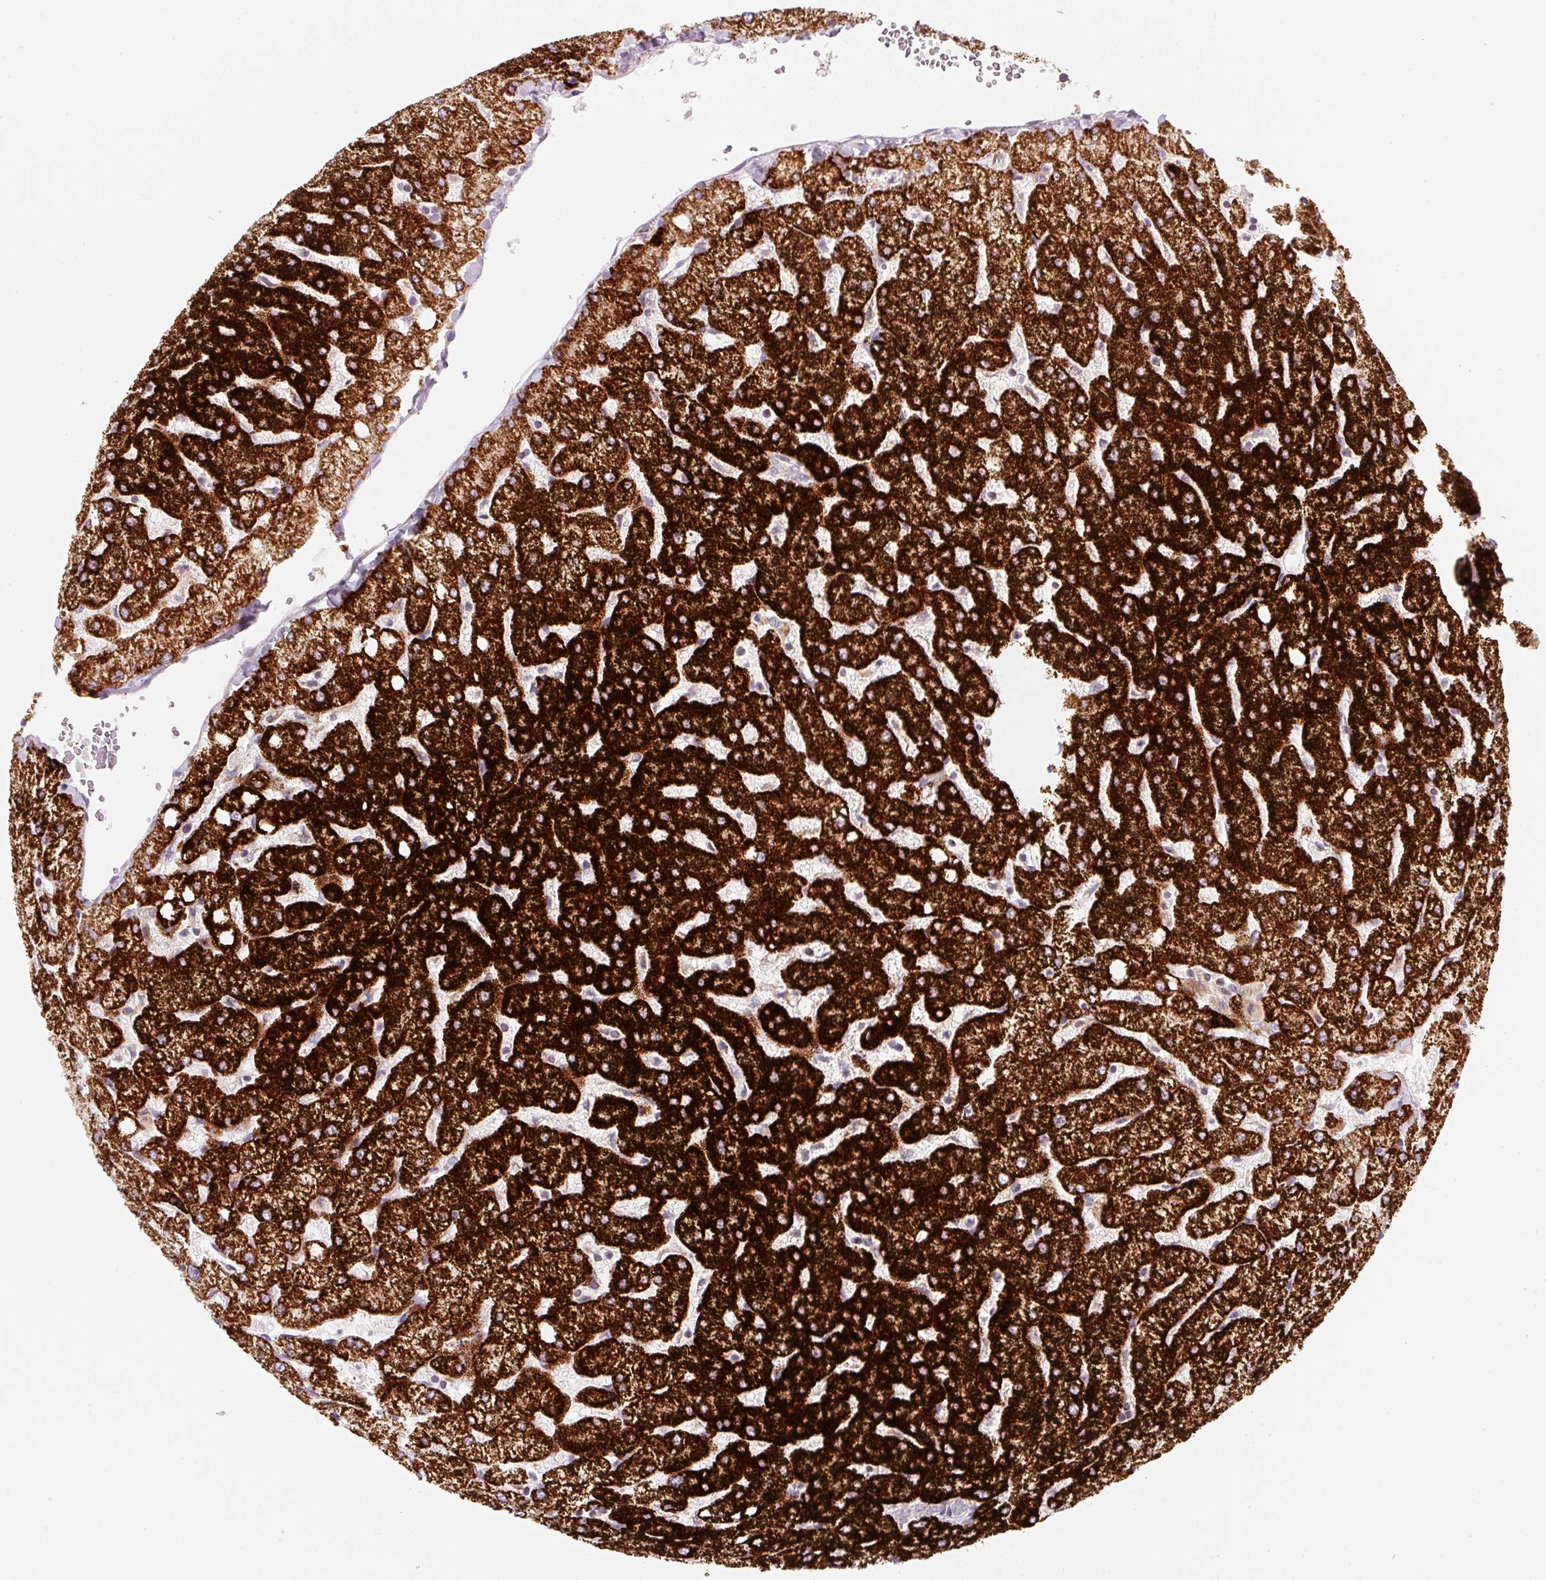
{"staining": {"intensity": "negative", "quantity": "none", "location": "none"}, "tissue": "liver", "cell_type": "Cholangiocytes", "image_type": "normal", "snomed": [{"axis": "morphology", "description": "Normal tissue, NOS"}, {"axis": "topography", "description": "Liver"}], "caption": "Liver stained for a protein using immunohistochemistry (IHC) demonstrates no positivity cholangiocytes.", "gene": "NDUFA1", "patient": {"sex": "female", "age": 54}}